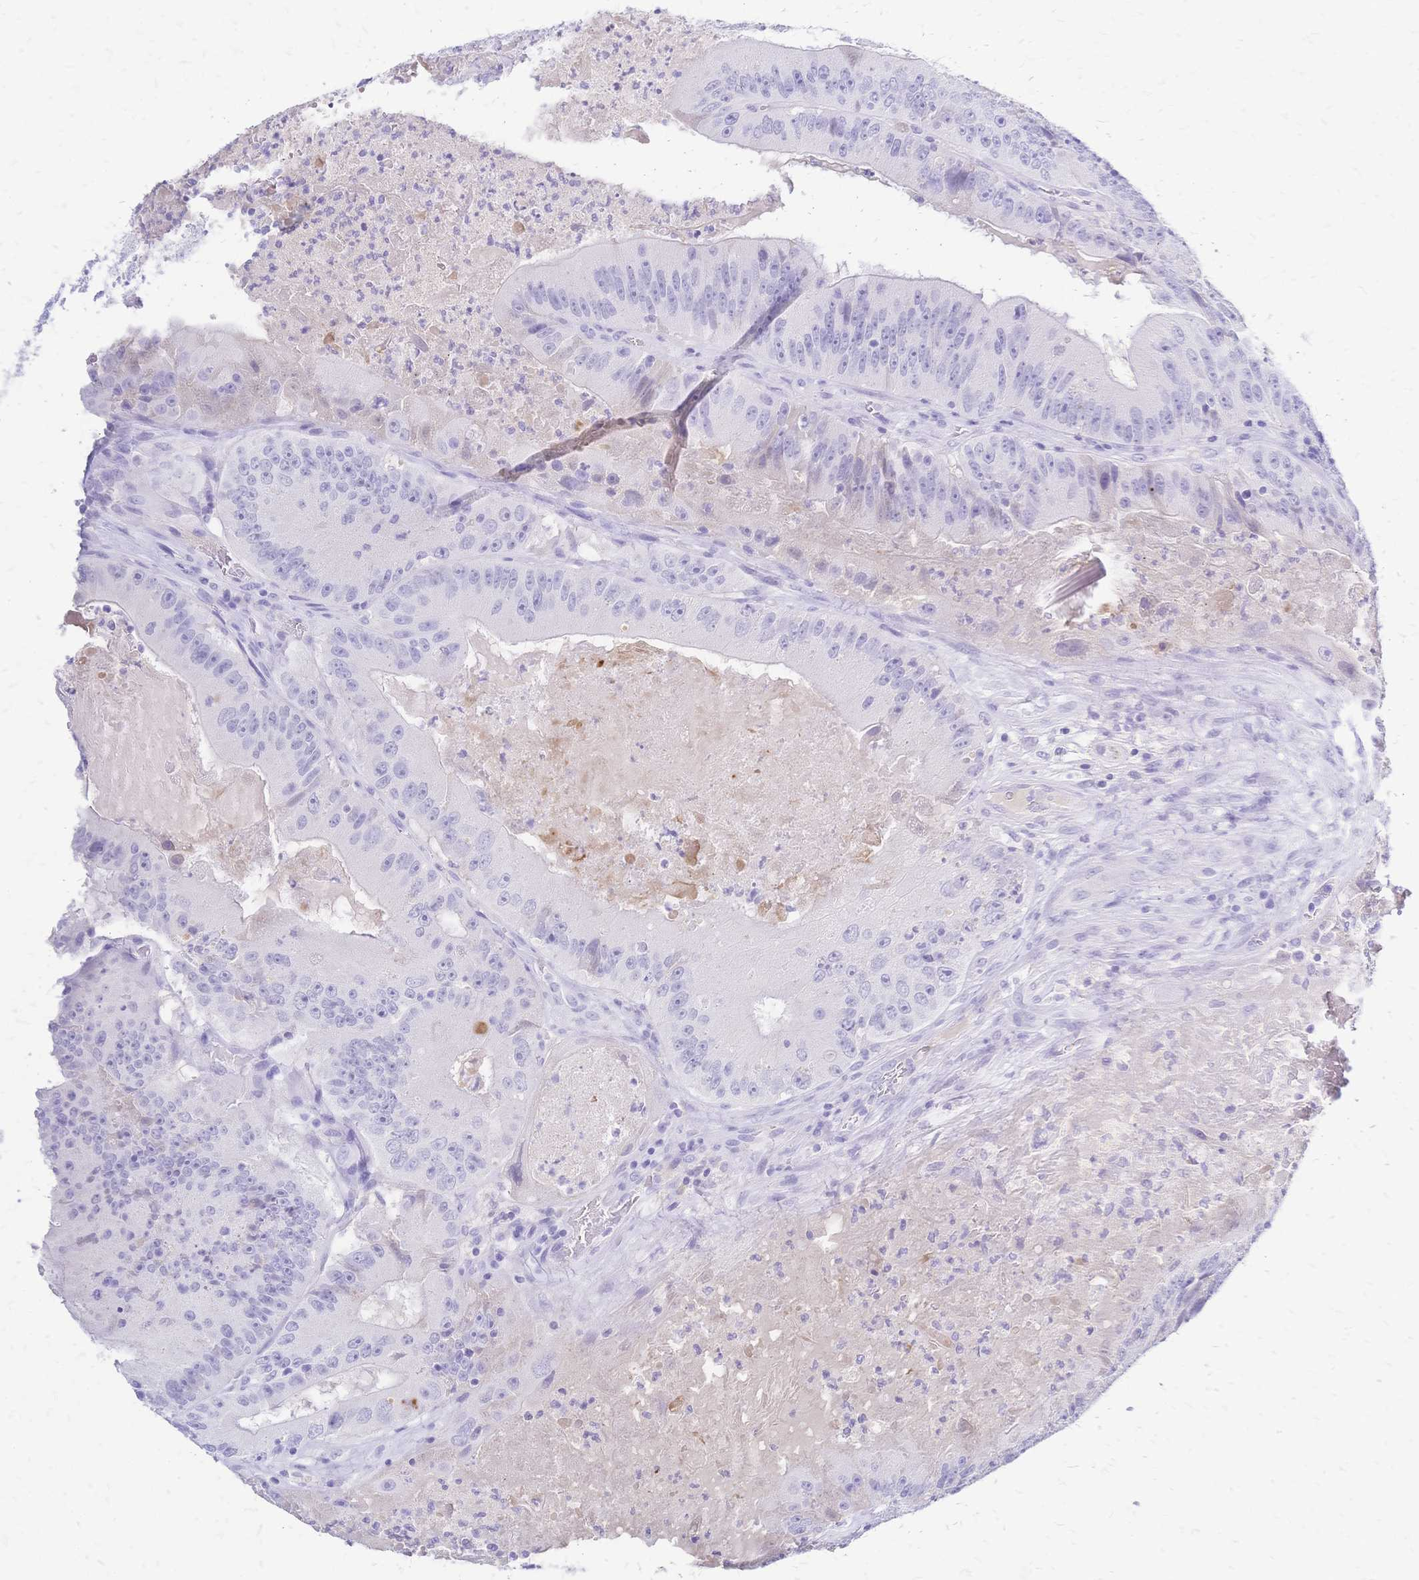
{"staining": {"intensity": "negative", "quantity": "none", "location": "none"}, "tissue": "colorectal cancer", "cell_type": "Tumor cells", "image_type": "cancer", "snomed": [{"axis": "morphology", "description": "Adenocarcinoma, NOS"}, {"axis": "topography", "description": "Colon"}], "caption": "Adenocarcinoma (colorectal) was stained to show a protein in brown. There is no significant positivity in tumor cells.", "gene": "FA2H", "patient": {"sex": "female", "age": 86}}